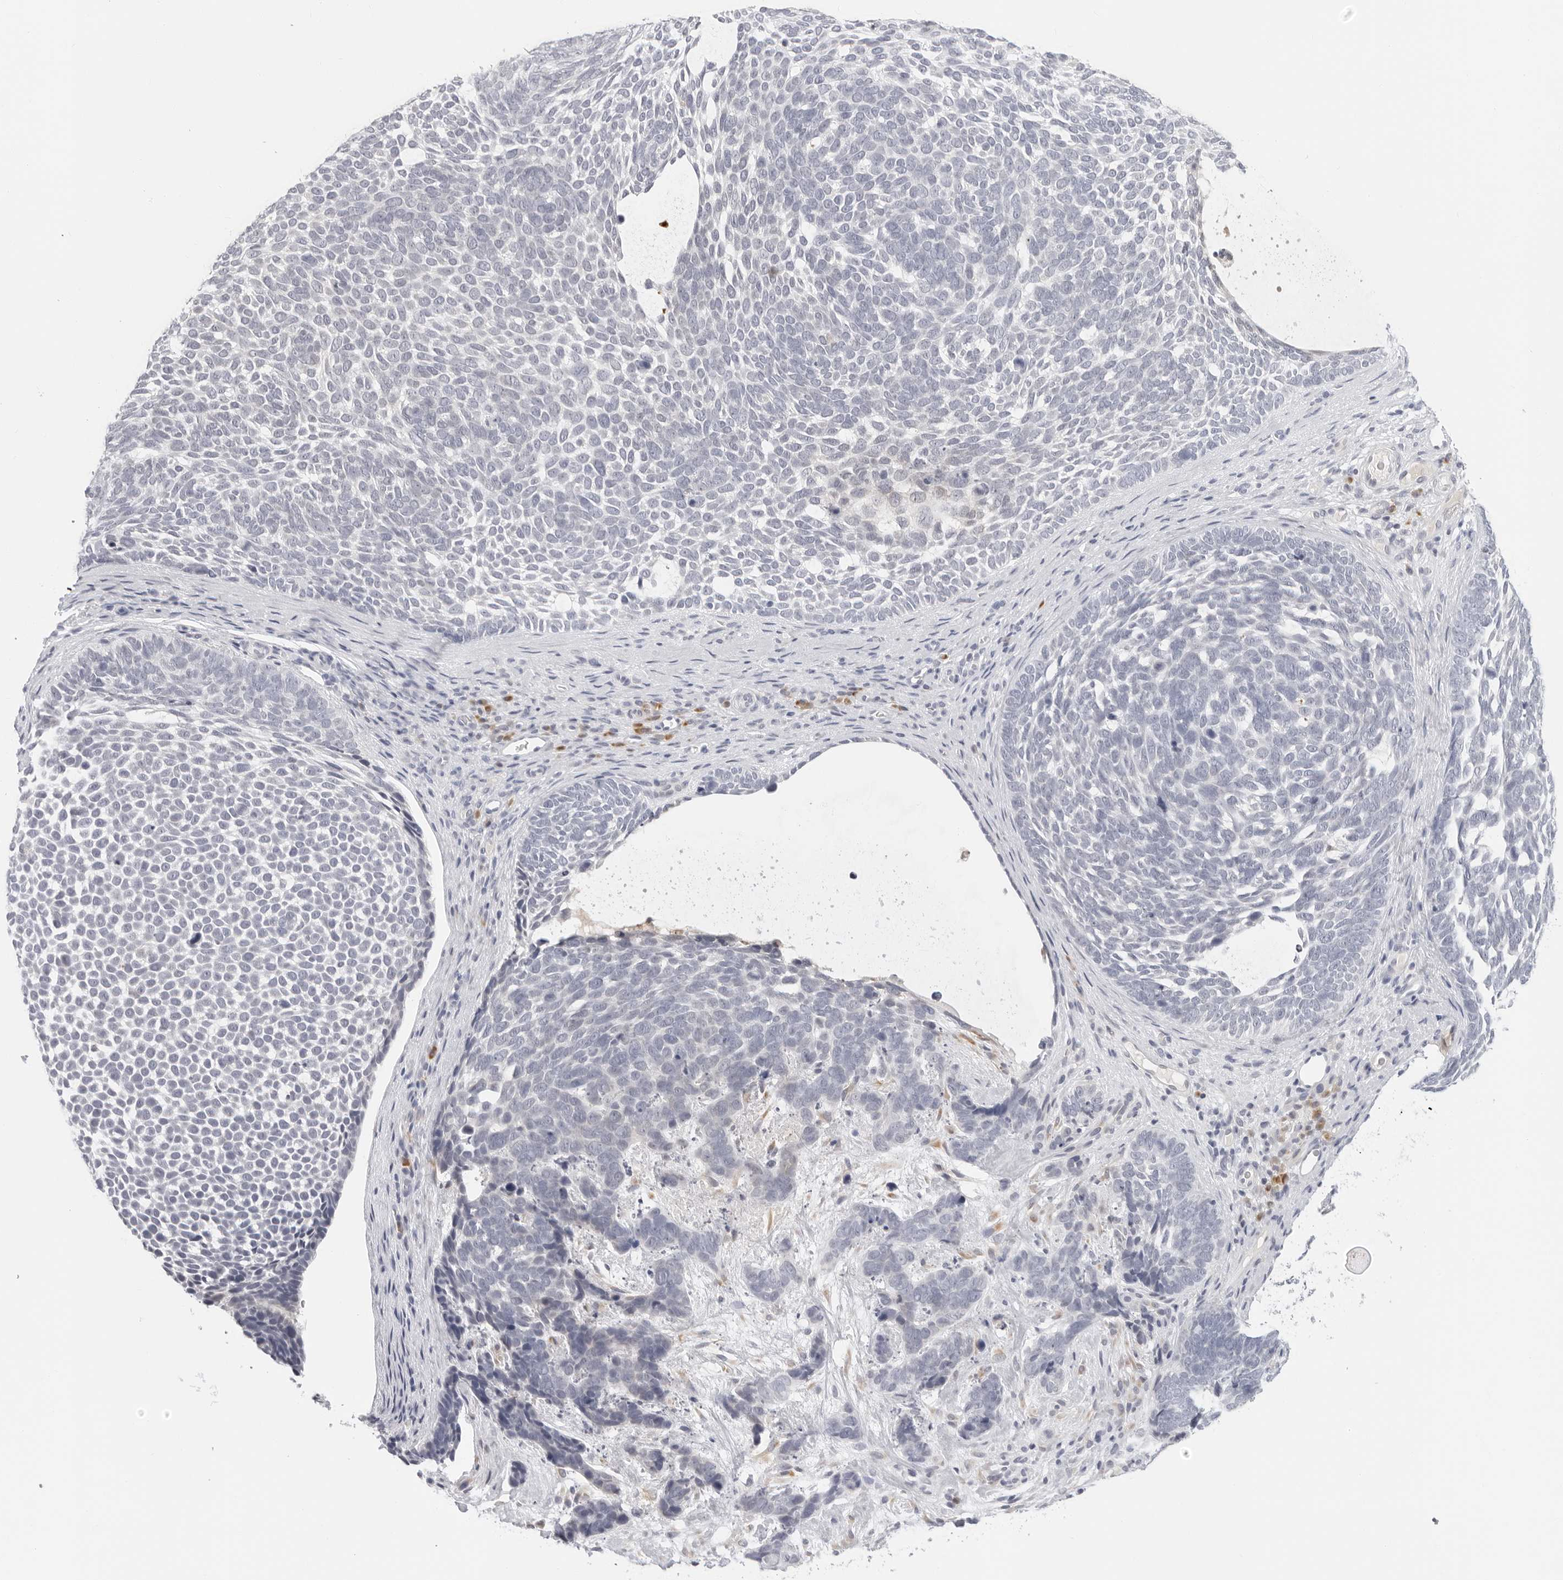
{"staining": {"intensity": "negative", "quantity": "none", "location": "none"}, "tissue": "skin cancer", "cell_type": "Tumor cells", "image_type": "cancer", "snomed": [{"axis": "morphology", "description": "Basal cell carcinoma"}, {"axis": "topography", "description": "Skin"}], "caption": "Protein analysis of skin basal cell carcinoma demonstrates no significant staining in tumor cells.", "gene": "EDN2", "patient": {"sex": "female", "age": 85}}